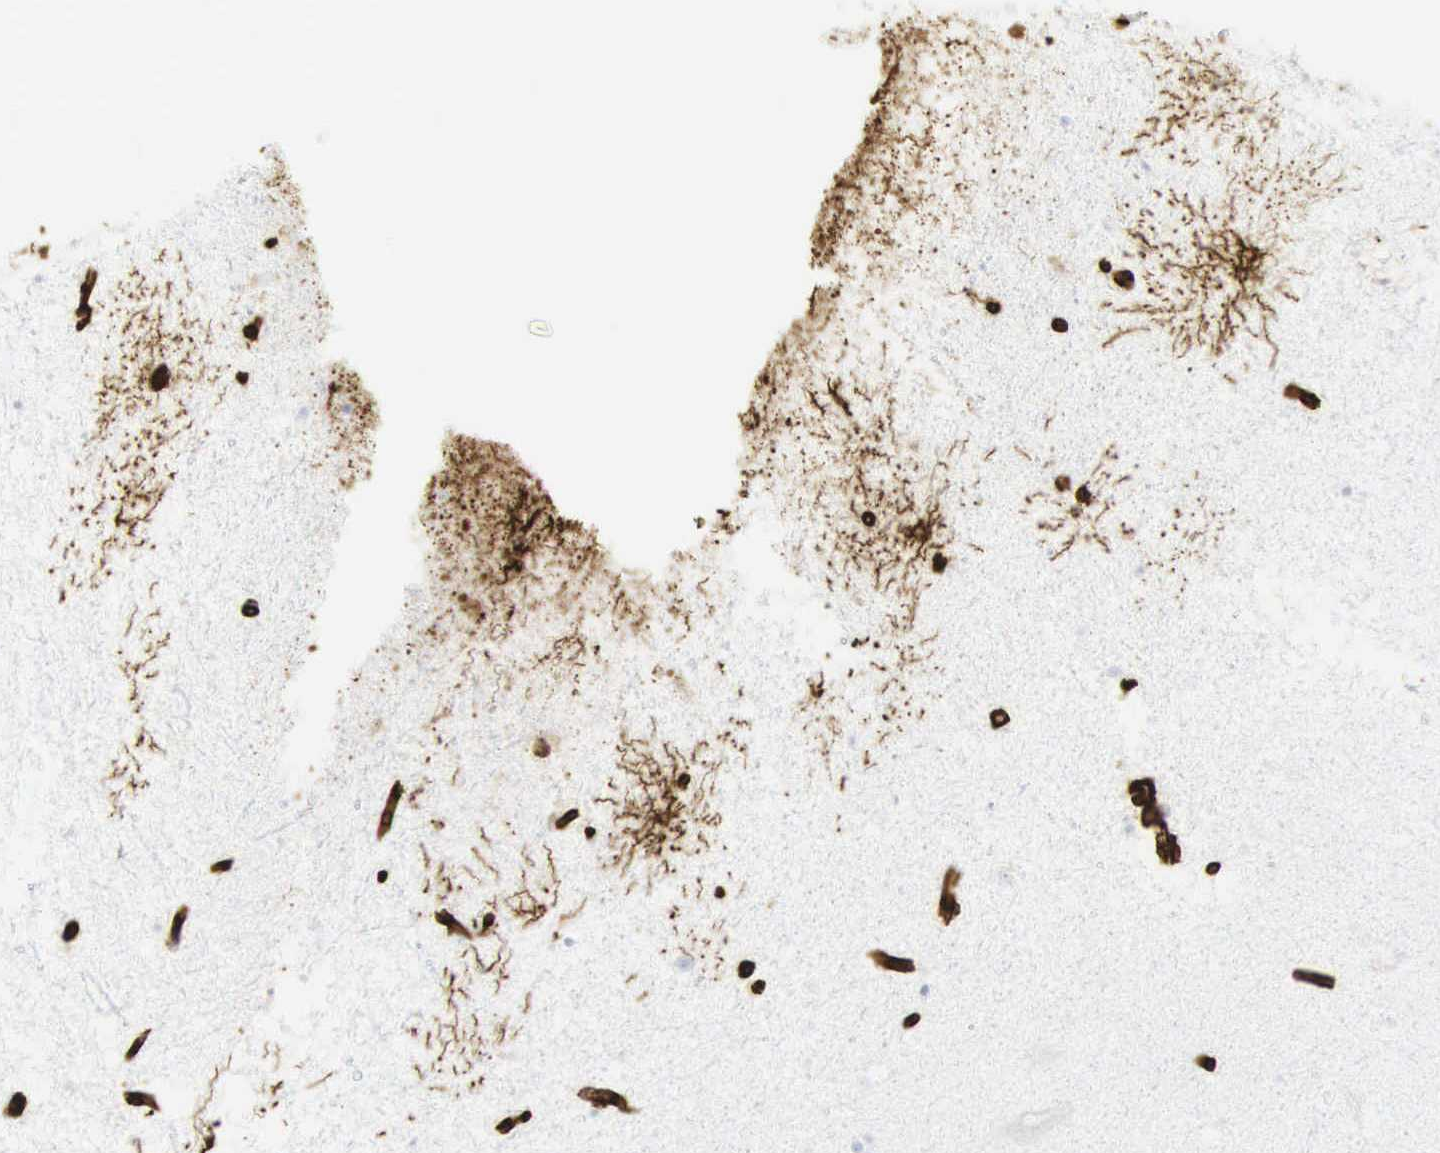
{"staining": {"intensity": "strong", "quantity": "<25%", "location": "cytoplasmic/membranous"}, "tissue": "hippocampus", "cell_type": "Glial cells", "image_type": "normal", "snomed": [{"axis": "morphology", "description": "Normal tissue, NOS"}, {"axis": "topography", "description": "Hippocampus"}], "caption": "A medium amount of strong cytoplasmic/membranous positivity is seen in approximately <25% of glial cells in benign hippocampus. (Brightfield microscopy of DAB IHC at high magnification).", "gene": "VIM", "patient": {"sex": "male", "age": 45}}